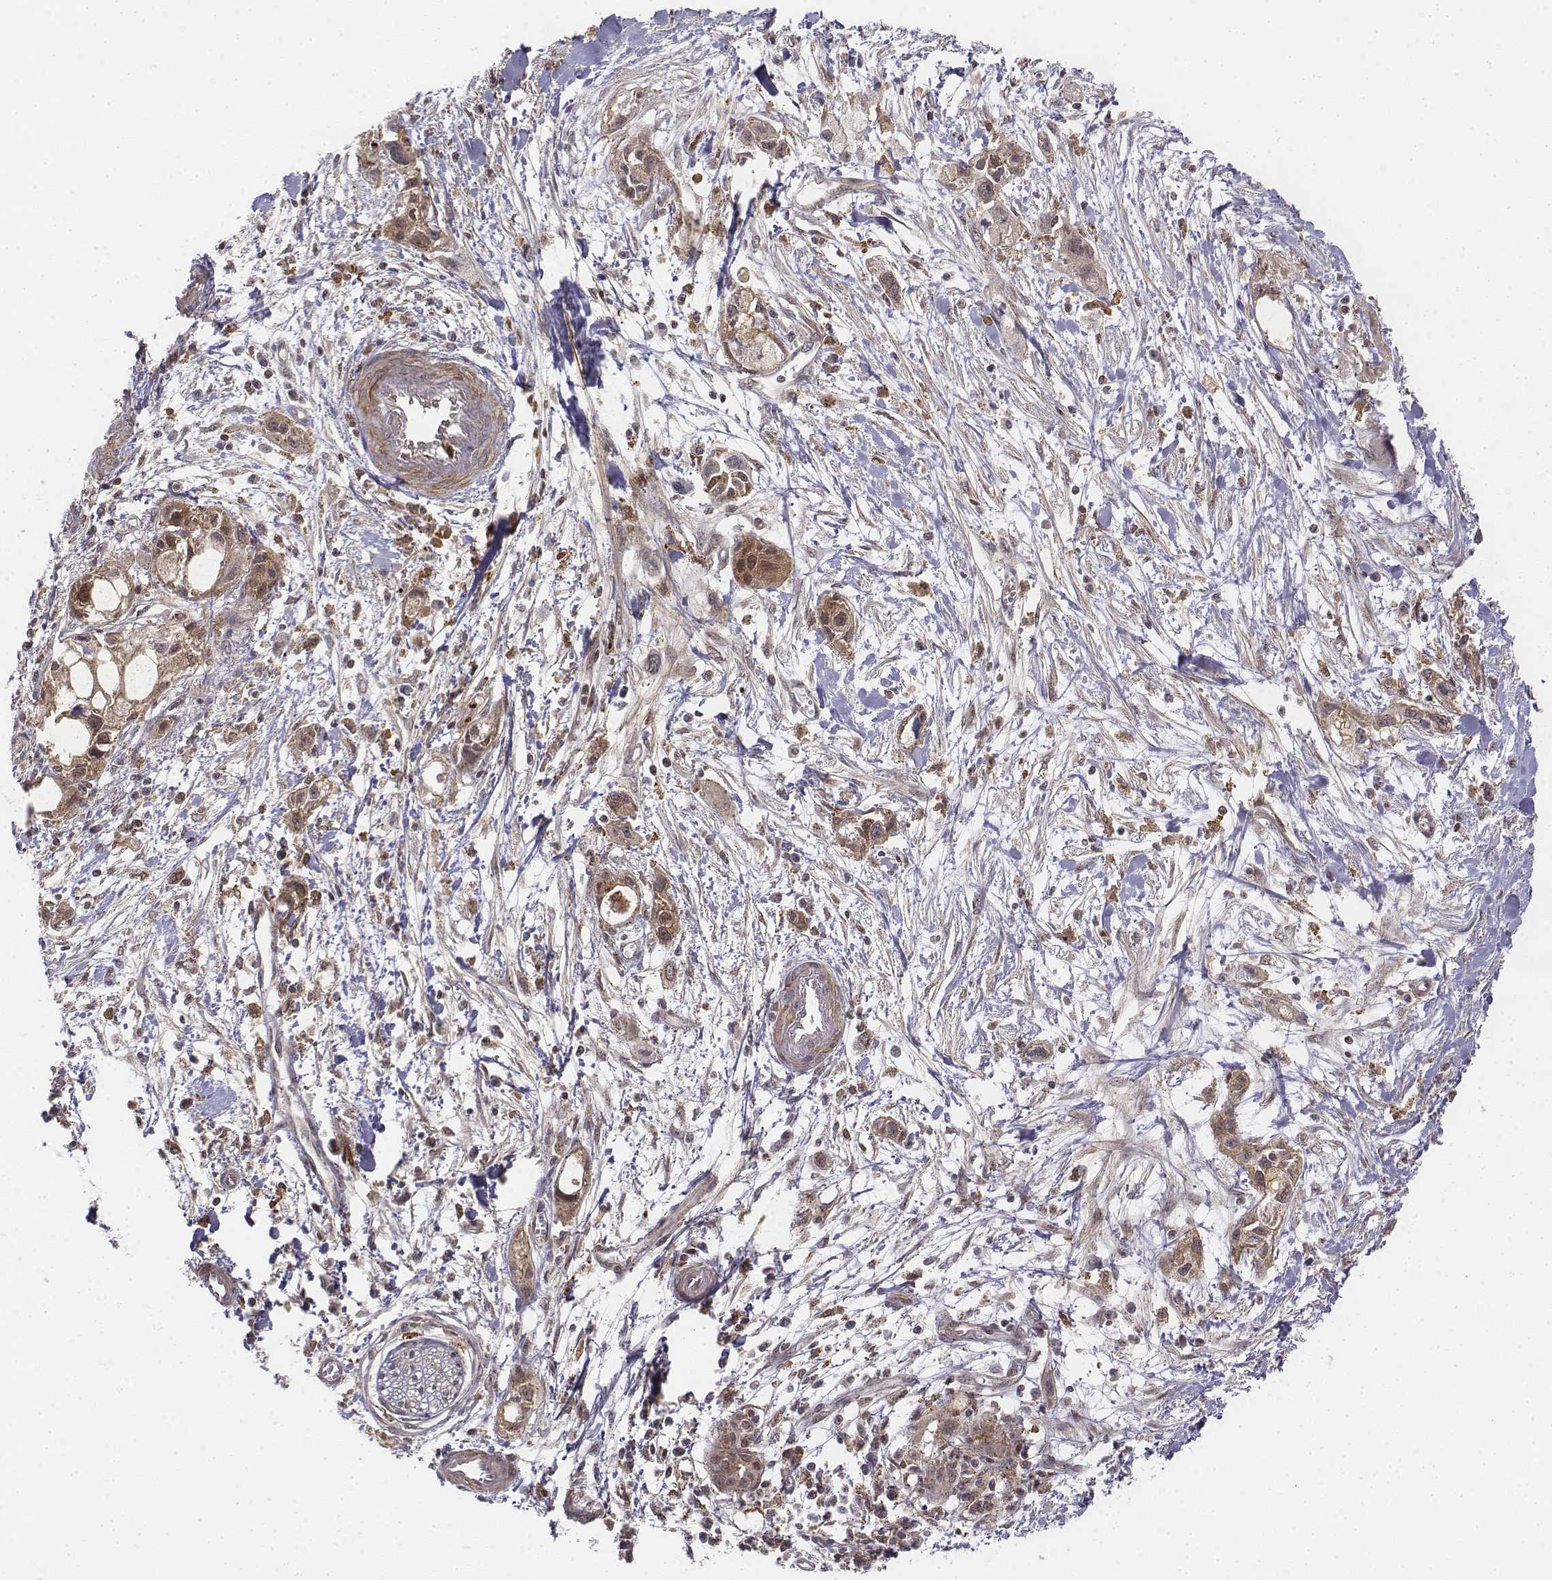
{"staining": {"intensity": "weak", "quantity": ">75%", "location": "cytoplasmic/membranous,nuclear"}, "tissue": "pancreatic cancer", "cell_type": "Tumor cells", "image_type": "cancer", "snomed": [{"axis": "morphology", "description": "Adenocarcinoma, NOS"}, {"axis": "topography", "description": "Pancreas"}], "caption": "Weak cytoplasmic/membranous and nuclear positivity is identified in about >75% of tumor cells in pancreatic cancer (adenocarcinoma).", "gene": "ZFYVE19", "patient": {"sex": "female", "age": 61}}